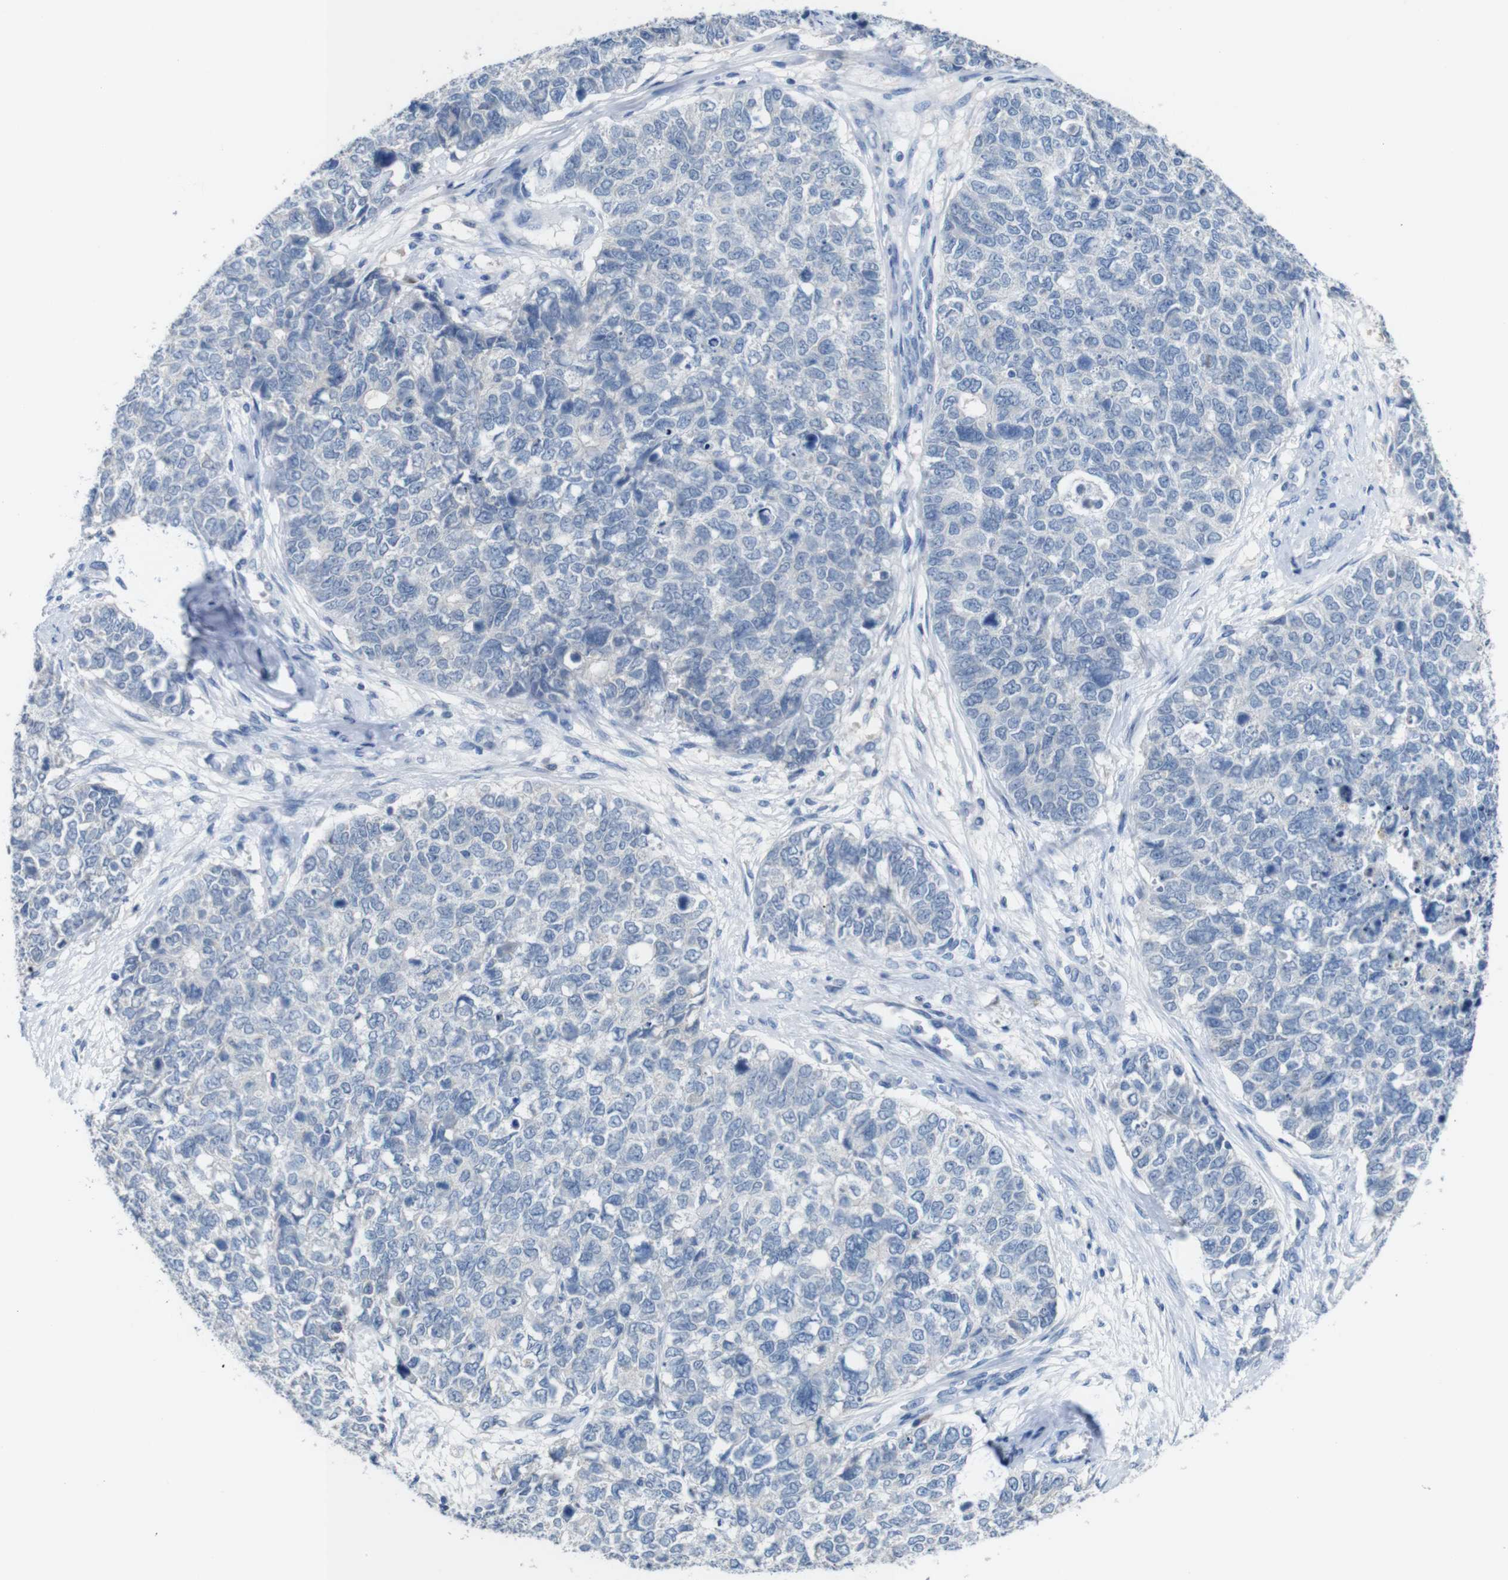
{"staining": {"intensity": "negative", "quantity": "none", "location": "none"}, "tissue": "cervical cancer", "cell_type": "Tumor cells", "image_type": "cancer", "snomed": [{"axis": "morphology", "description": "Squamous cell carcinoma, NOS"}, {"axis": "topography", "description": "Cervix"}], "caption": "A micrograph of cervical cancer stained for a protein shows no brown staining in tumor cells.", "gene": "SLC2A8", "patient": {"sex": "female", "age": 63}}